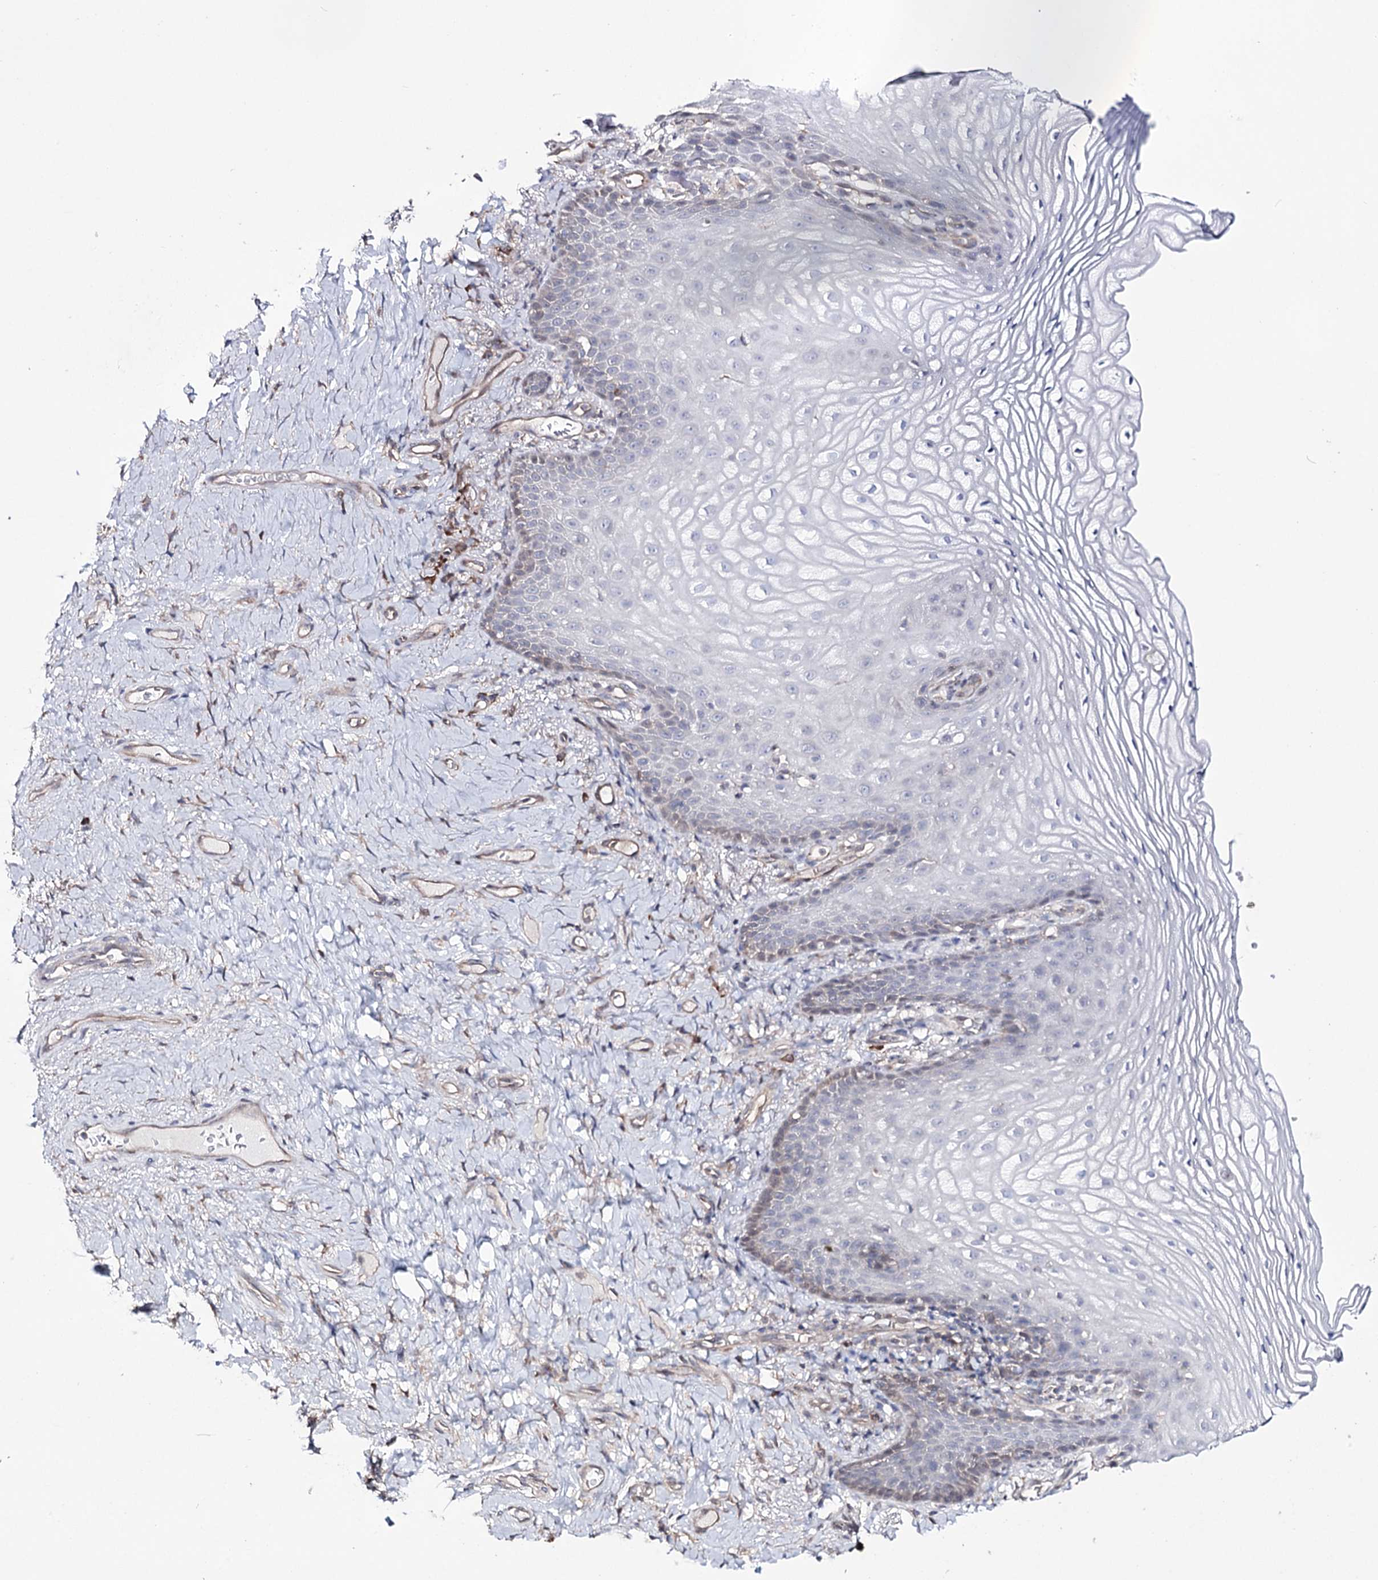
{"staining": {"intensity": "weak", "quantity": "<25%", "location": "cytoplasmic/membranous"}, "tissue": "vagina", "cell_type": "Squamous epithelial cells", "image_type": "normal", "snomed": [{"axis": "morphology", "description": "Normal tissue, NOS"}, {"axis": "topography", "description": "Vagina"}], "caption": "Squamous epithelial cells are negative for brown protein staining in unremarkable vagina.", "gene": "PTER", "patient": {"sex": "female", "age": 60}}